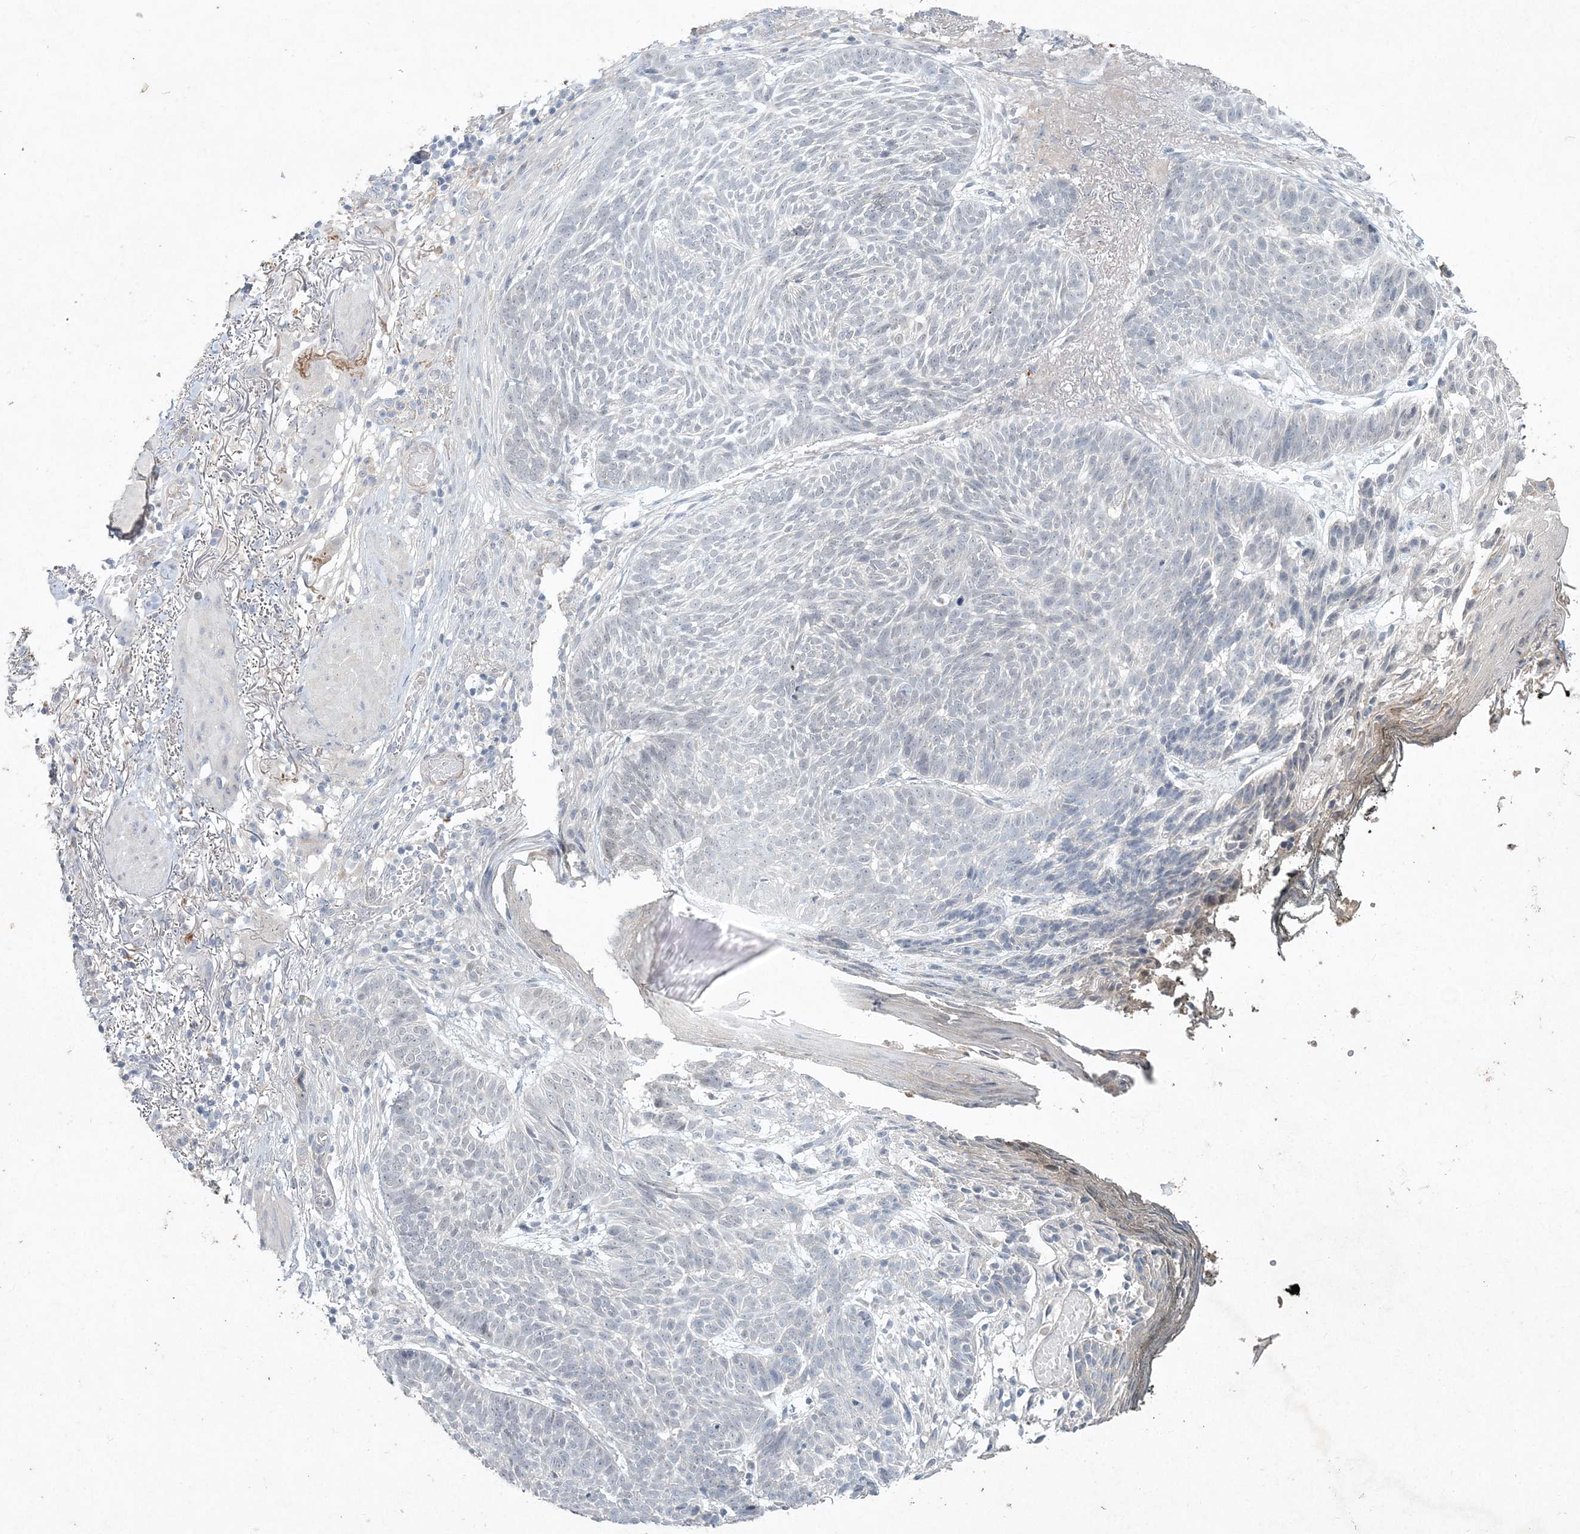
{"staining": {"intensity": "negative", "quantity": "none", "location": "none"}, "tissue": "skin cancer", "cell_type": "Tumor cells", "image_type": "cancer", "snomed": [{"axis": "morphology", "description": "Normal tissue, NOS"}, {"axis": "morphology", "description": "Basal cell carcinoma"}, {"axis": "topography", "description": "Skin"}], "caption": "A high-resolution image shows IHC staining of skin basal cell carcinoma, which displays no significant expression in tumor cells.", "gene": "DNAH5", "patient": {"sex": "male", "age": 64}}